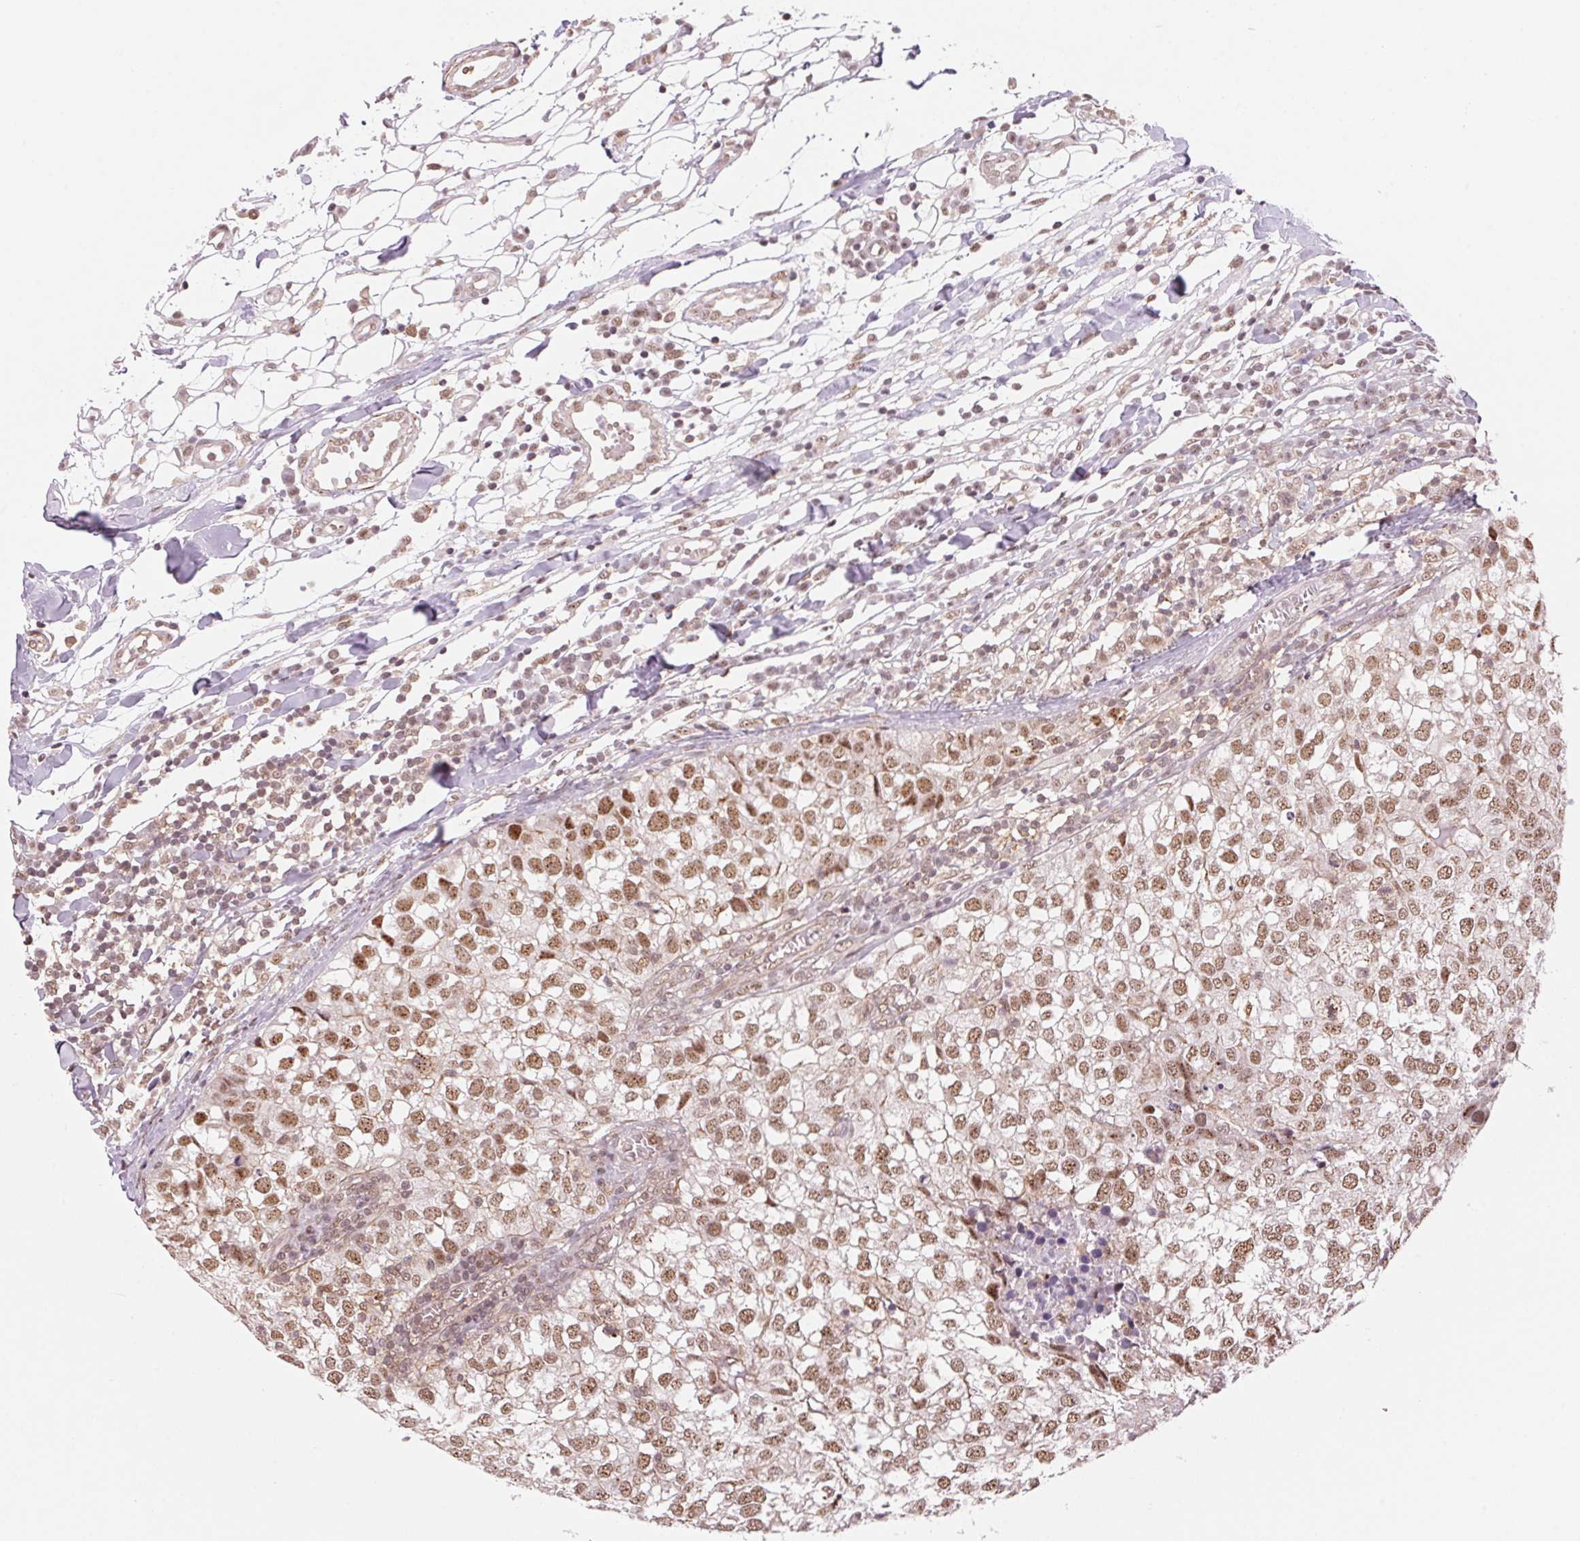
{"staining": {"intensity": "moderate", "quantity": ">75%", "location": "nuclear"}, "tissue": "breast cancer", "cell_type": "Tumor cells", "image_type": "cancer", "snomed": [{"axis": "morphology", "description": "Duct carcinoma"}, {"axis": "topography", "description": "Breast"}], "caption": "A histopathology image of human breast invasive ductal carcinoma stained for a protein displays moderate nuclear brown staining in tumor cells.", "gene": "HNRNPDL", "patient": {"sex": "female", "age": 30}}